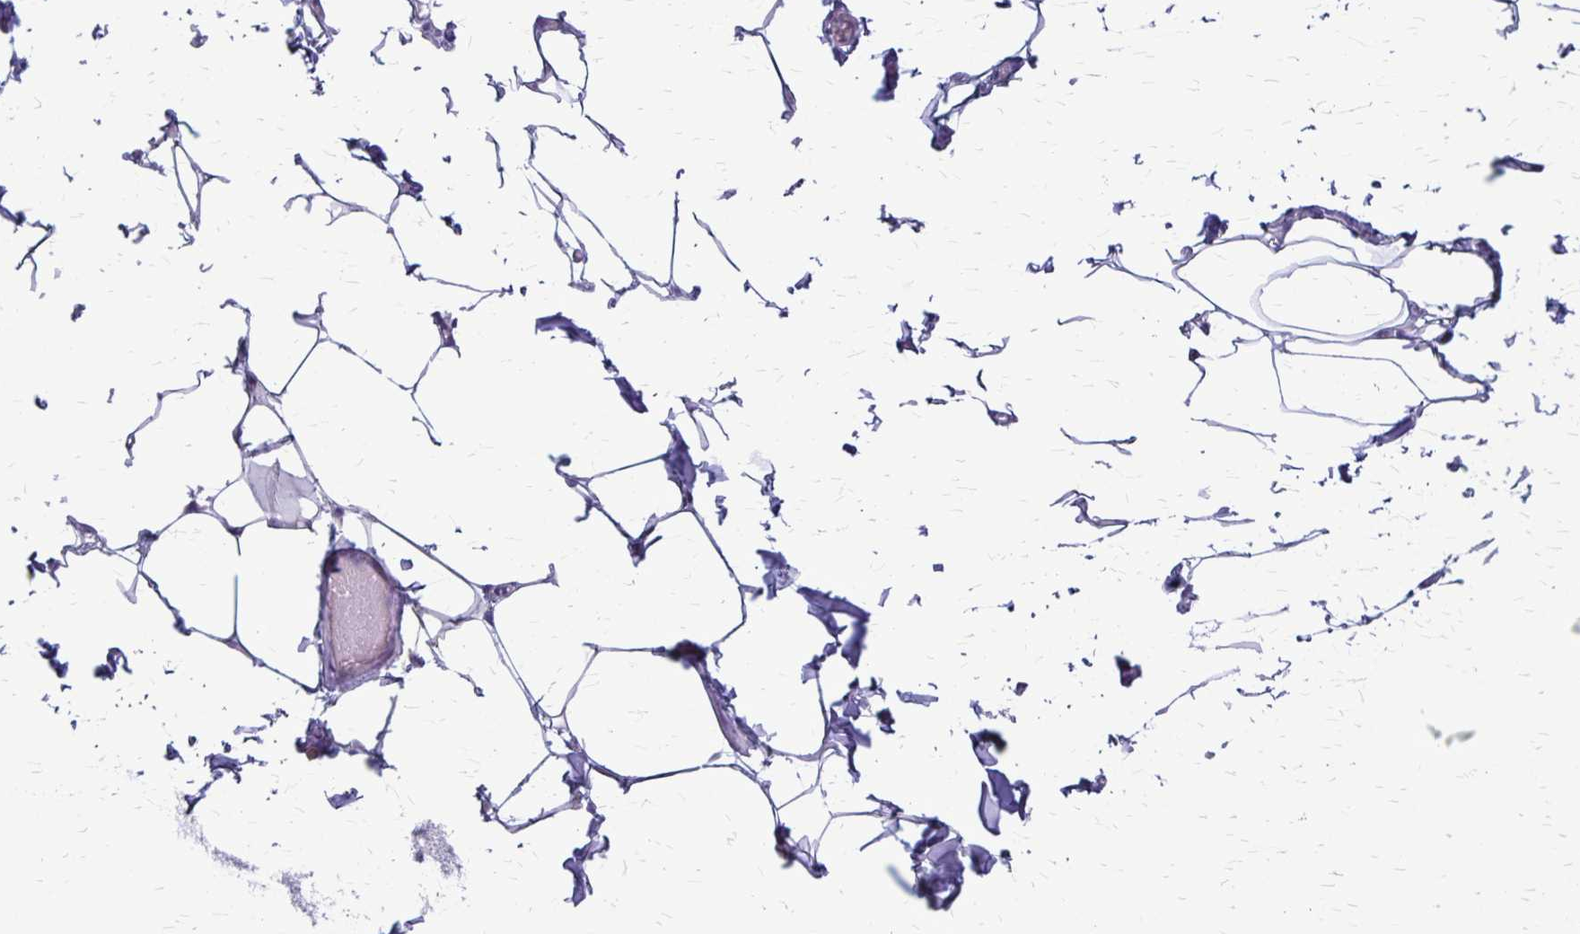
{"staining": {"intensity": "negative", "quantity": "none", "location": "none"}, "tissue": "adipose tissue", "cell_type": "Adipocytes", "image_type": "normal", "snomed": [{"axis": "morphology", "description": "Normal tissue, NOS"}, {"axis": "topography", "description": "Skin"}, {"axis": "topography", "description": "Peripheral nerve tissue"}], "caption": "Immunohistochemistry of normal adipose tissue exhibits no positivity in adipocytes. (IHC, brightfield microscopy, high magnification).", "gene": "GP9", "patient": {"sex": "female", "age": 45}}